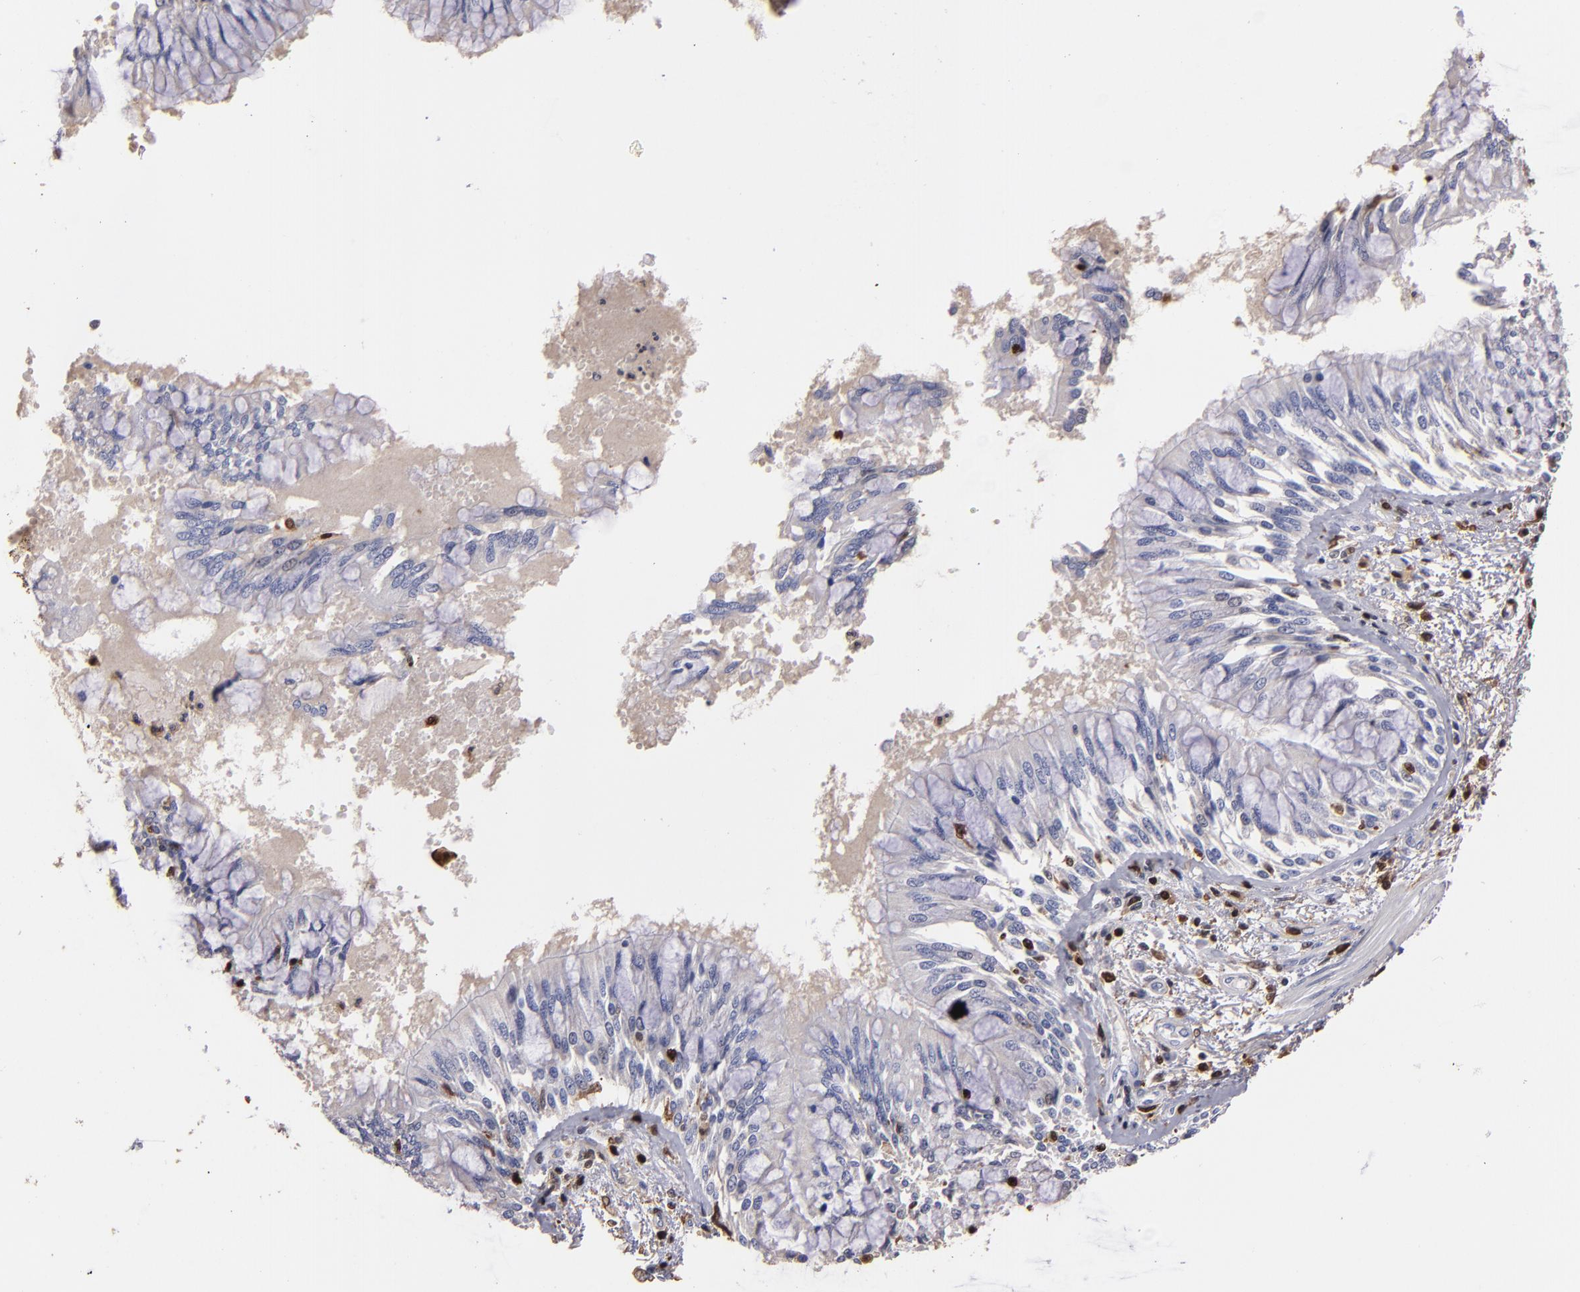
{"staining": {"intensity": "negative", "quantity": "none", "location": "none"}, "tissue": "bronchus", "cell_type": "Respiratory epithelial cells", "image_type": "normal", "snomed": [{"axis": "morphology", "description": "Normal tissue, NOS"}, {"axis": "topography", "description": "Cartilage tissue"}, {"axis": "topography", "description": "Bronchus"}, {"axis": "topography", "description": "Lung"}, {"axis": "topography", "description": "Peripheral nerve tissue"}], "caption": "DAB immunohistochemical staining of benign bronchus shows no significant expression in respiratory epithelial cells. Brightfield microscopy of immunohistochemistry stained with DAB (3,3'-diaminobenzidine) (brown) and hematoxylin (blue), captured at high magnification.", "gene": "S100A4", "patient": {"sex": "female", "age": 49}}